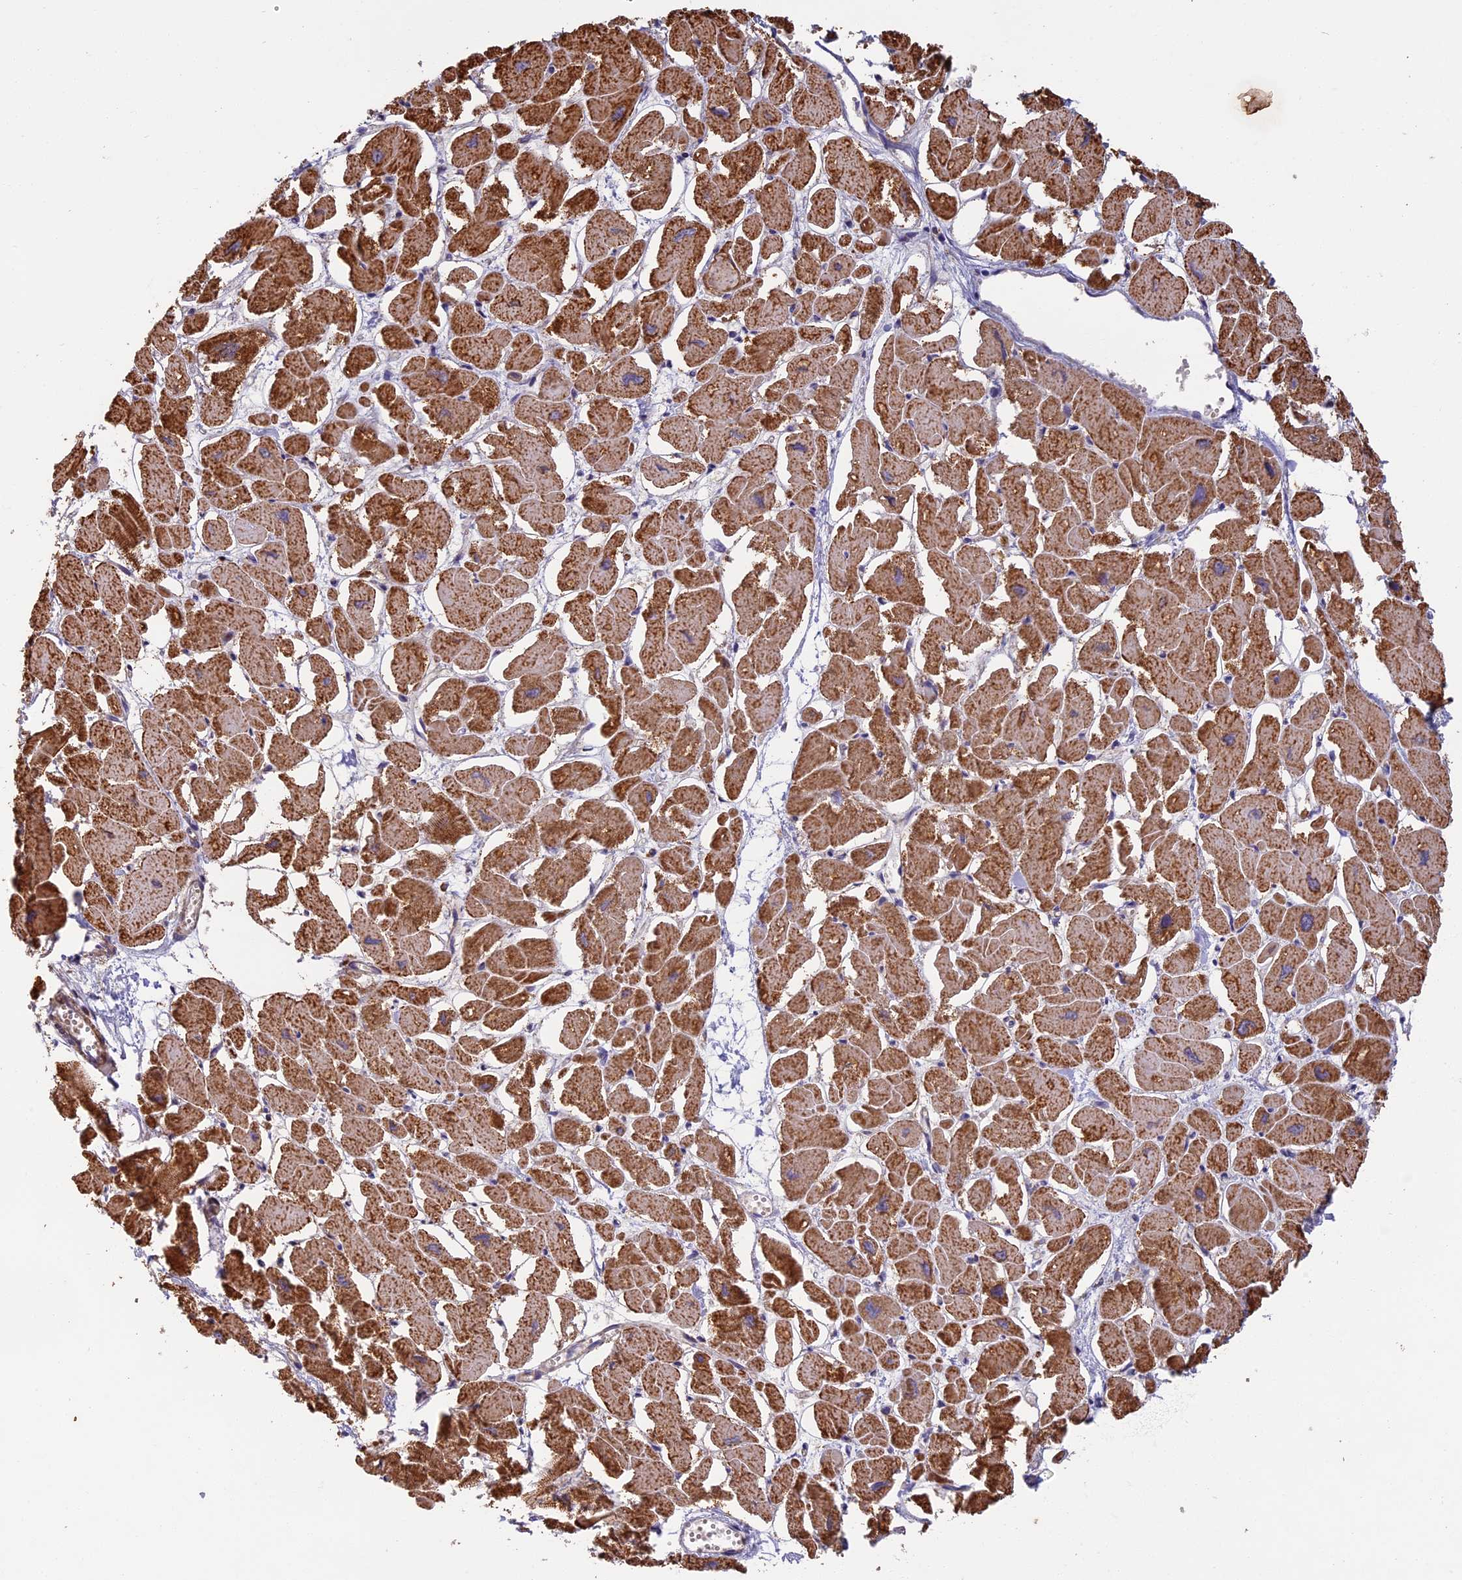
{"staining": {"intensity": "moderate", "quantity": ">75%", "location": "cytoplasmic/membranous"}, "tissue": "heart muscle", "cell_type": "Cardiomyocytes", "image_type": "normal", "snomed": [{"axis": "morphology", "description": "Normal tissue, NOS"}, {"axis": "topography", "description": "Heart"}], "caption": "DAB immunohistochemical staining of benign heart muscle exhibits moderate cytoplasmic/membranous protein expression in about >75% of cardiomyocytes.", "gene": "EDAR", "patient": {"sex": "male", "age": 54}}